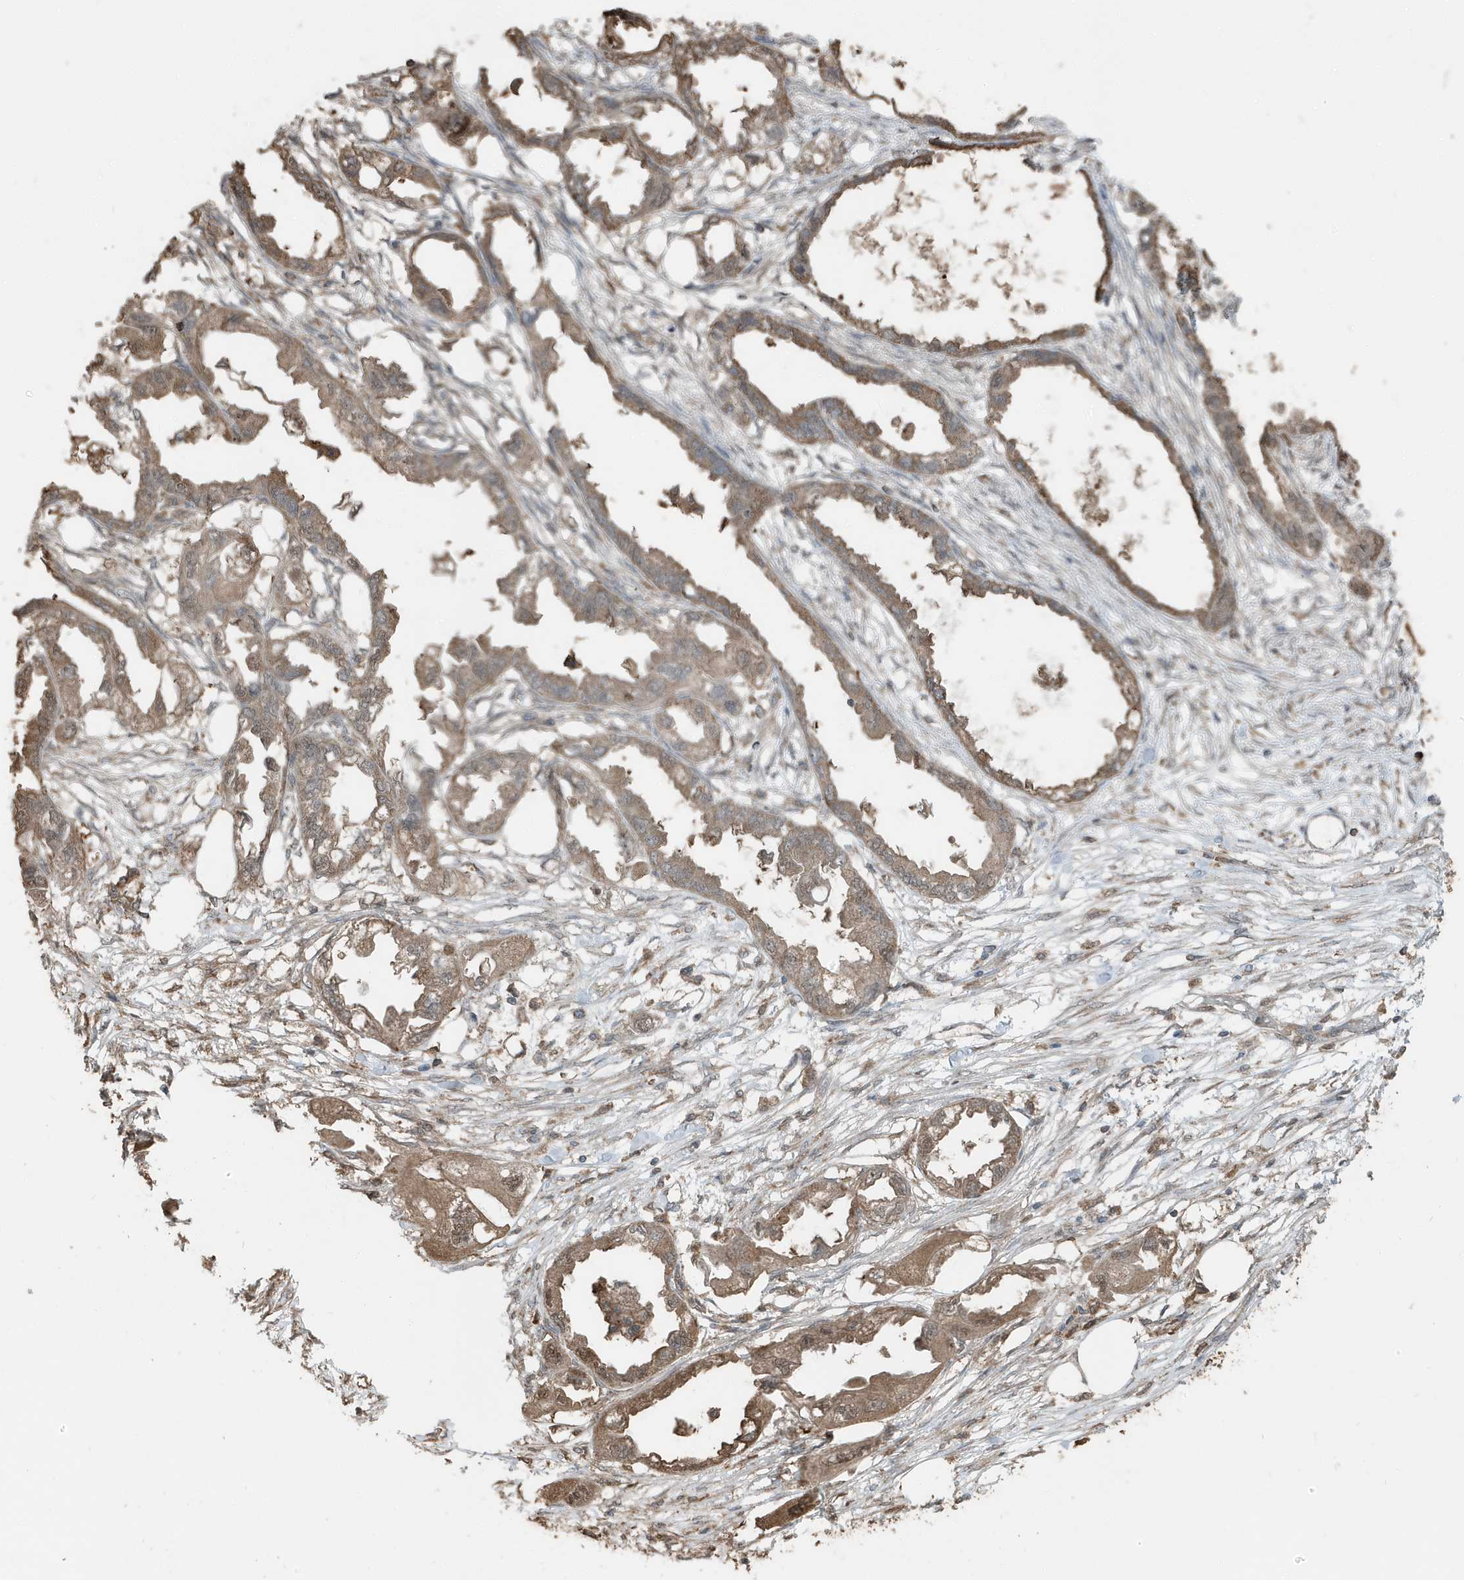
{"staining": {"intensity": "moderate", "quantity": ">75%", "location": "cytoplasmic/membranous"}, "tissue": "endometrial cancer", "cell_type": "Tumor cells", "image_type": "cancer", "snomed": [{"axis": "morphology", "description": "Adenocarcinoma, NOS"}, {"axis": "morphology", "description": "Adenocarcinoma, metastatic, NOS"}, {"axis": "topography", "description": "Adipose tissue"}, {"axis": "topography", "description": "Endometrium"}], "caption": "Immunohistochemical staining of human endometrial cancer exhibits medium levels of moderate cytoplasmic/membranous protein staining in approximately >75% of tumor cells.", "gene": "AZI2", "patient": {"sex": "female", "age": 67}}